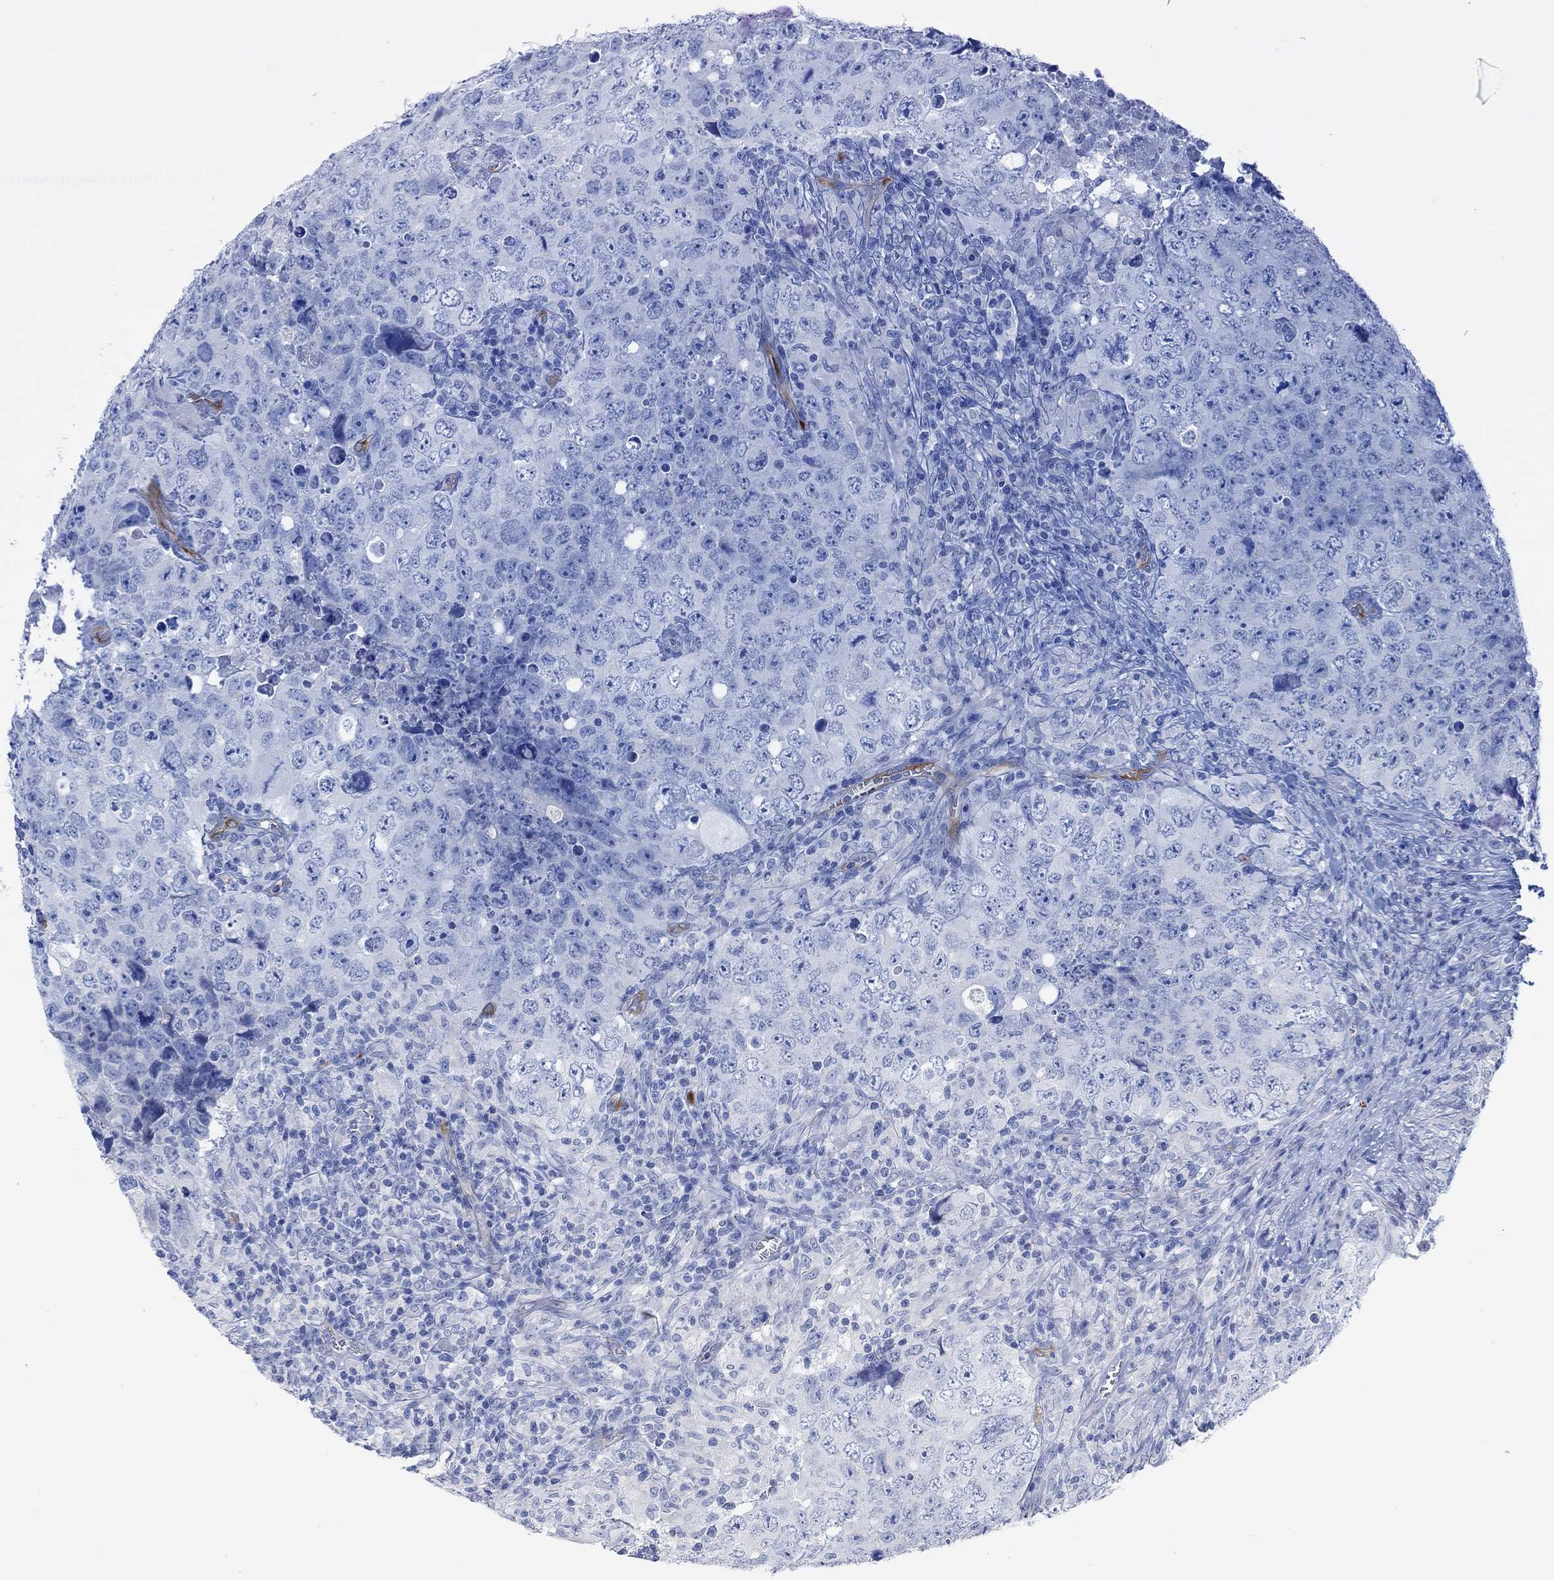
{"staining": {"intensity": "negative", "quantity": "none", "location": "none"}, "tissue": "testis cancer", "cell_type": "Tumor cells", "image_type": "cancer", "snomed": [{"axis": "morphology", "description": "Seminoma, NOS"}, {"axis": "topography", "description": "Testis"}], "caption": "Immunohistochemical staining of testis cancer (seminoma) shows no significant staining in tumor cells.", "gene": "VAT1L", "patient": {"sex": "male", "age": 34}}